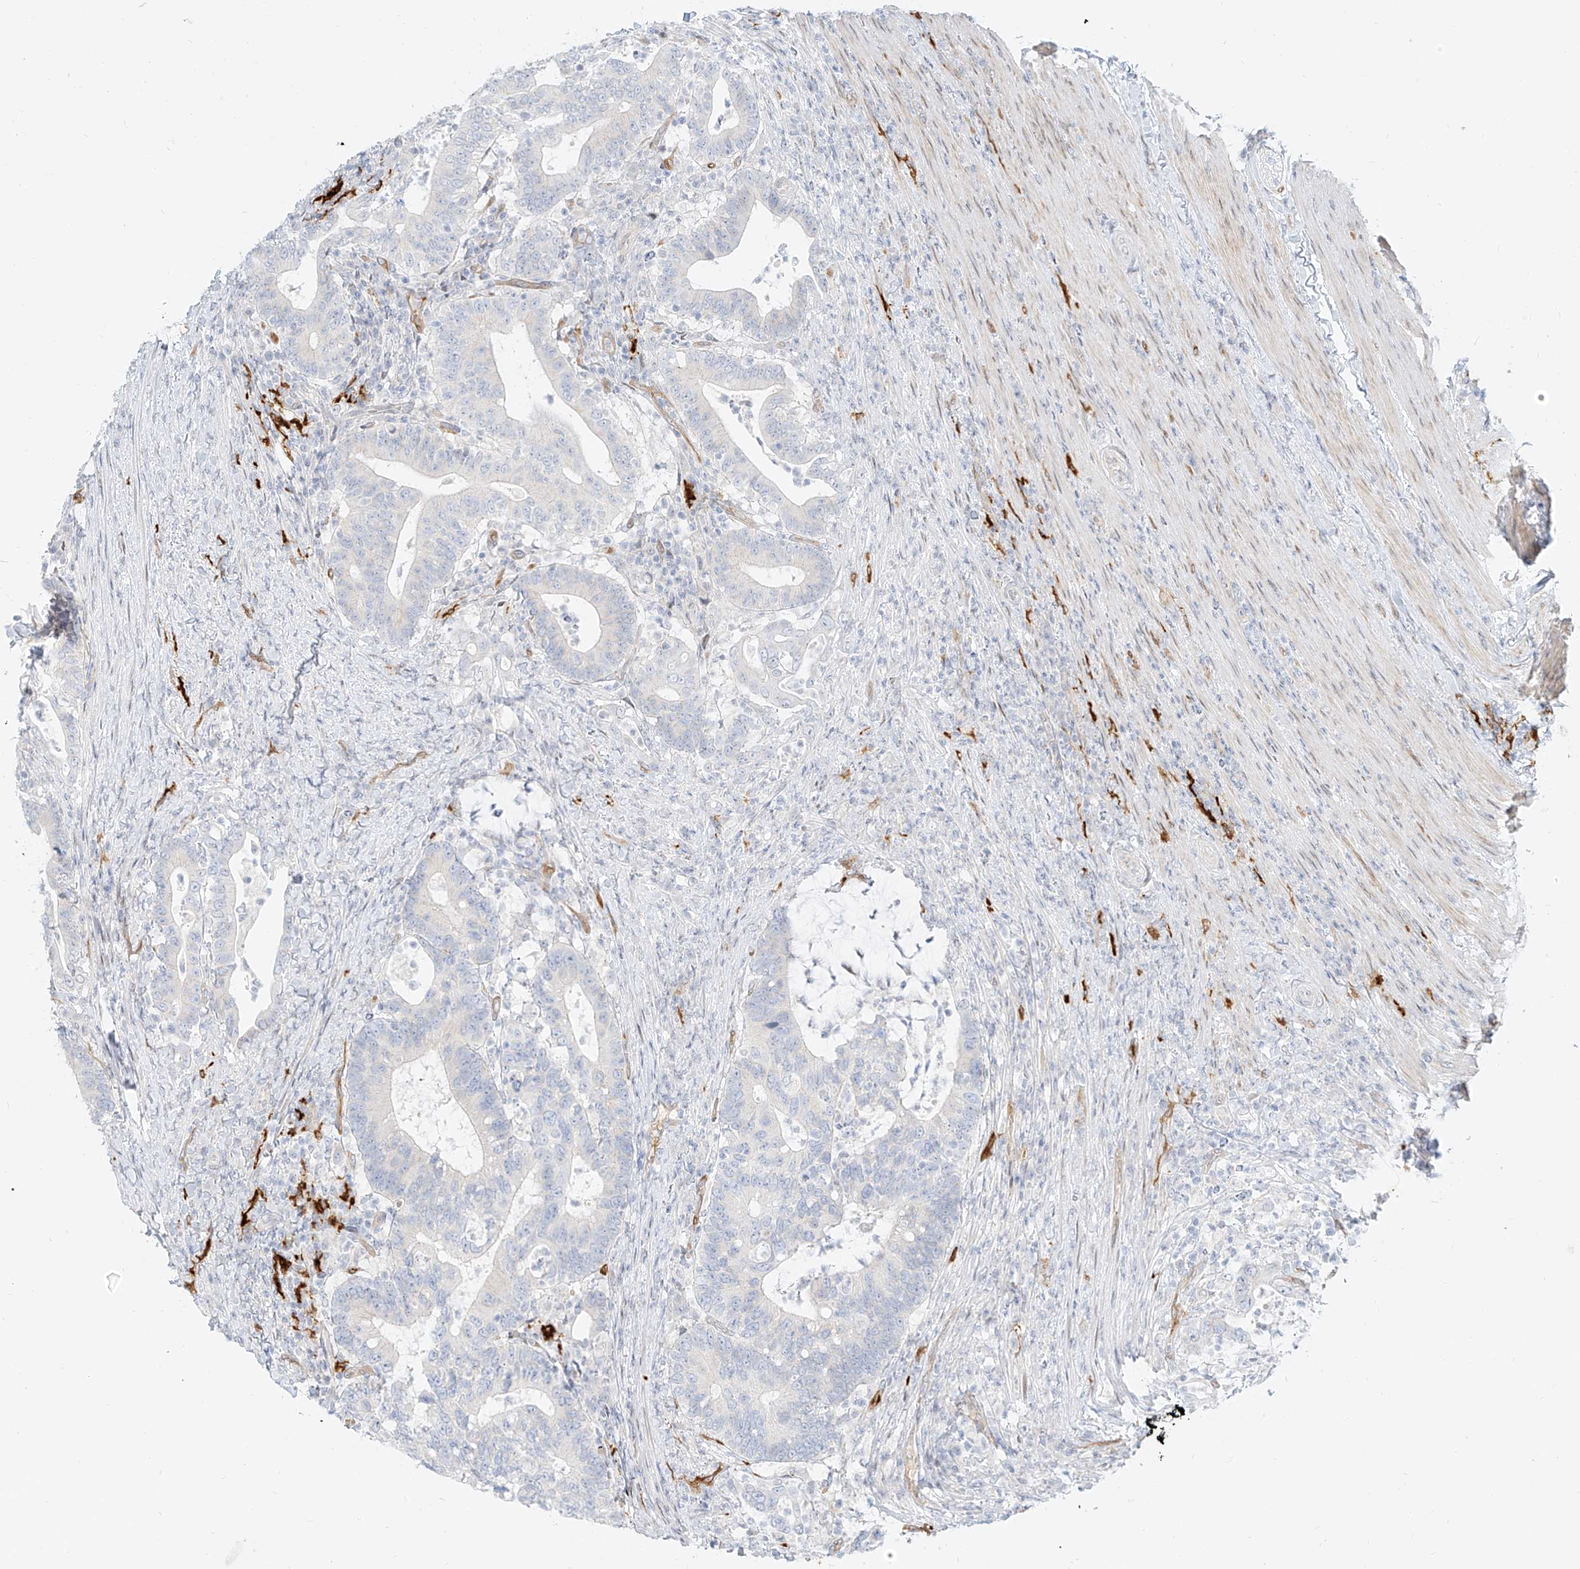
{"staining": {"intensity": "negative", "quantity": "none", "location": "none"}, "tissue": "colorectal cancer", "cell_type": "Tumor cells", "image_type": "cancer", "snomed": [{"axis": "morphology", "description": "Adenocarcinoma, NOS"}, {"axis": "topography", "description": "Colon"}], "caption": "There is no significant positivity in tumor cells of colorectal adenocarcinoma.", "gene": "NHSL1", "patient": {"sex": "female", "age": 66}}